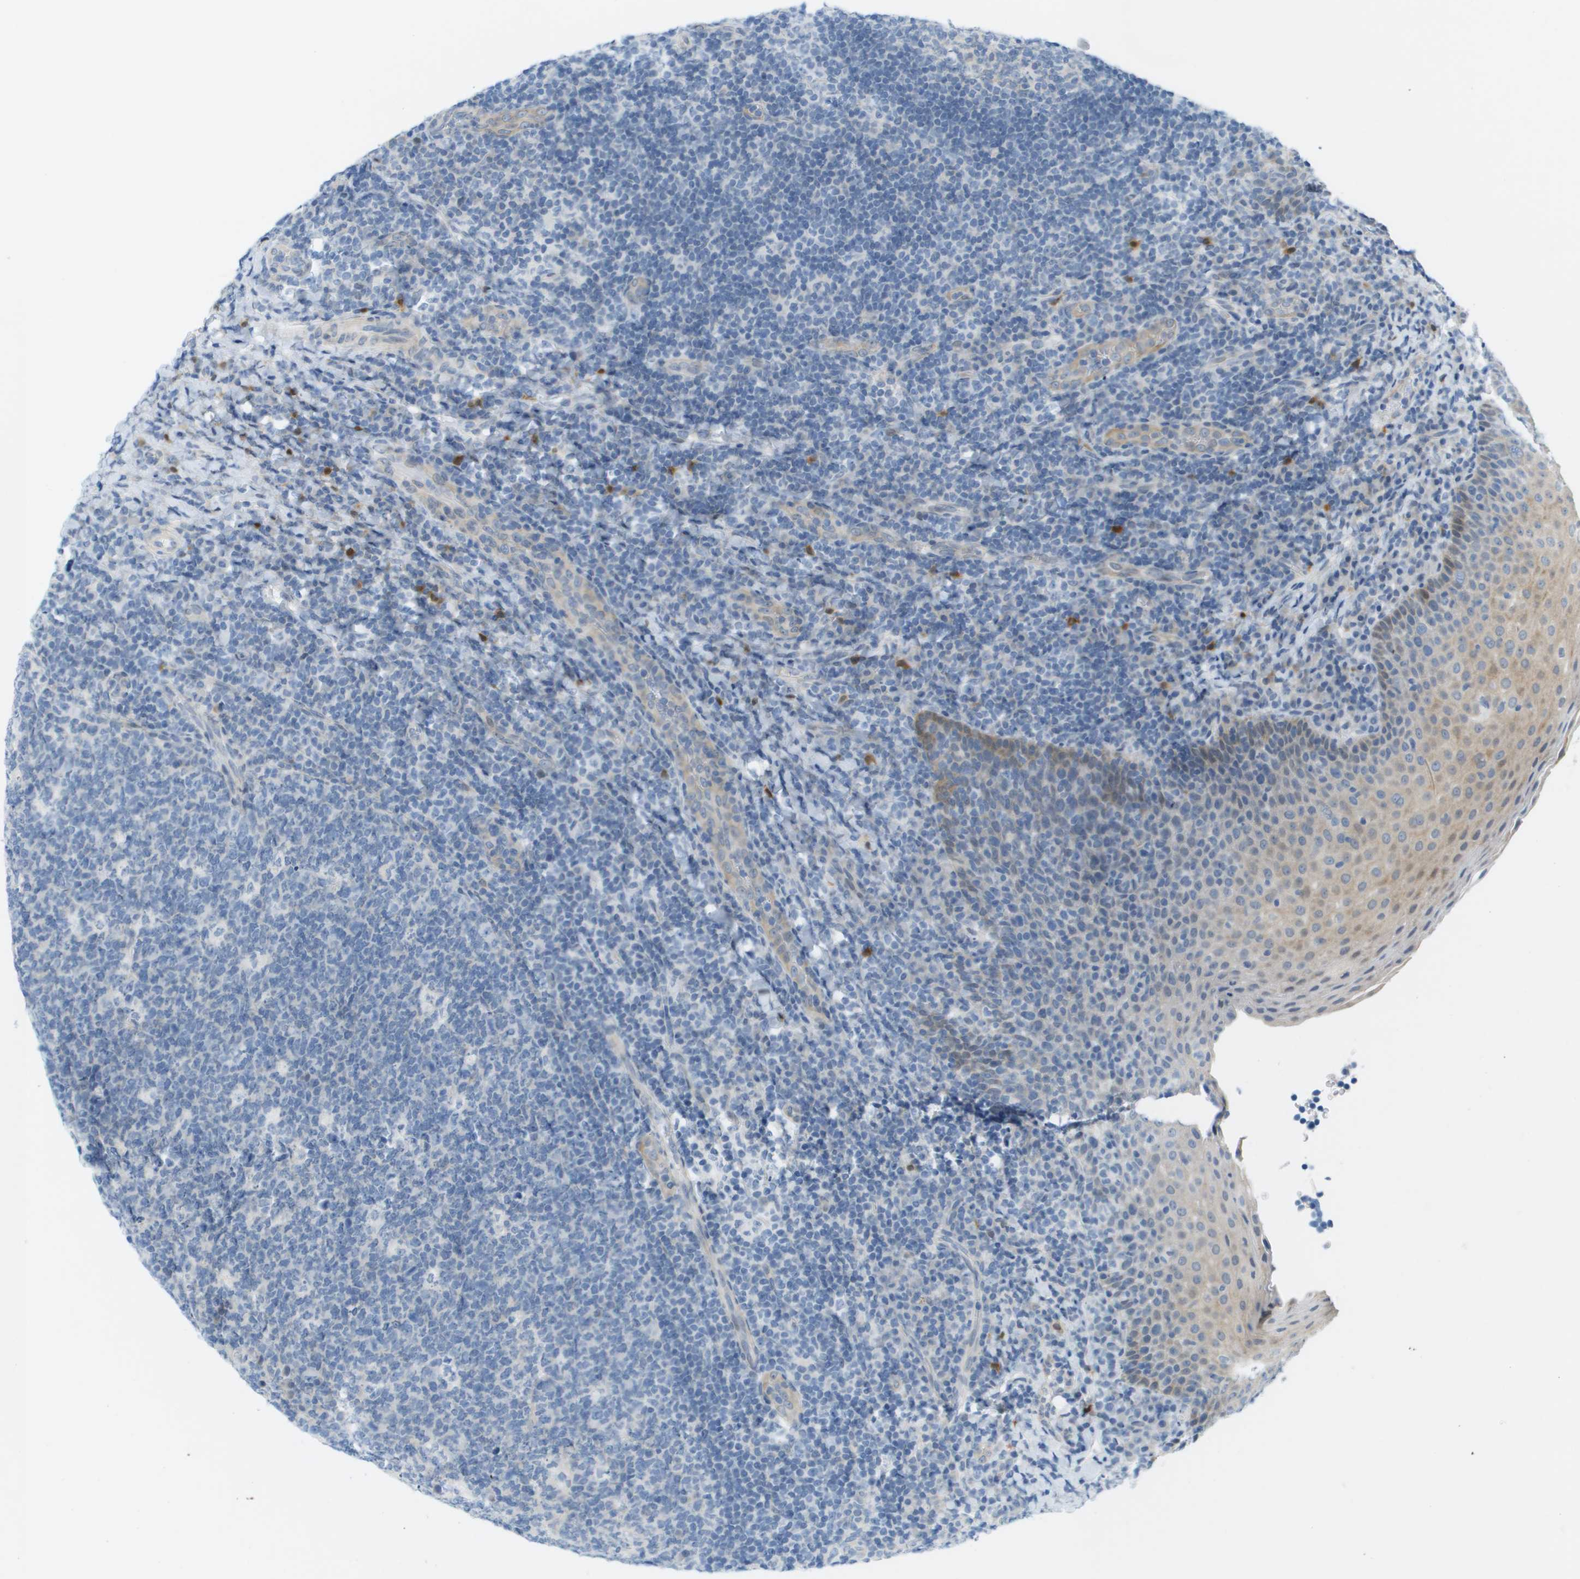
{"staining": {"intensity": "negative", "quantity": "none", "location": "none"}, "tissue": "tonsil", "cell_type": "Germinal center cells", "image_type": "normal", "snomed": [{"axis": "morphology", "description": "Normal tissue, NOS"}, {"axis": "topography", "description": "Tonsil"}], "caption": "IHC of benign human tonsil demonstrates no staining in germinal center cells.", "gene": "CUL9", "patient": {"sex": "male", "age": 17}}